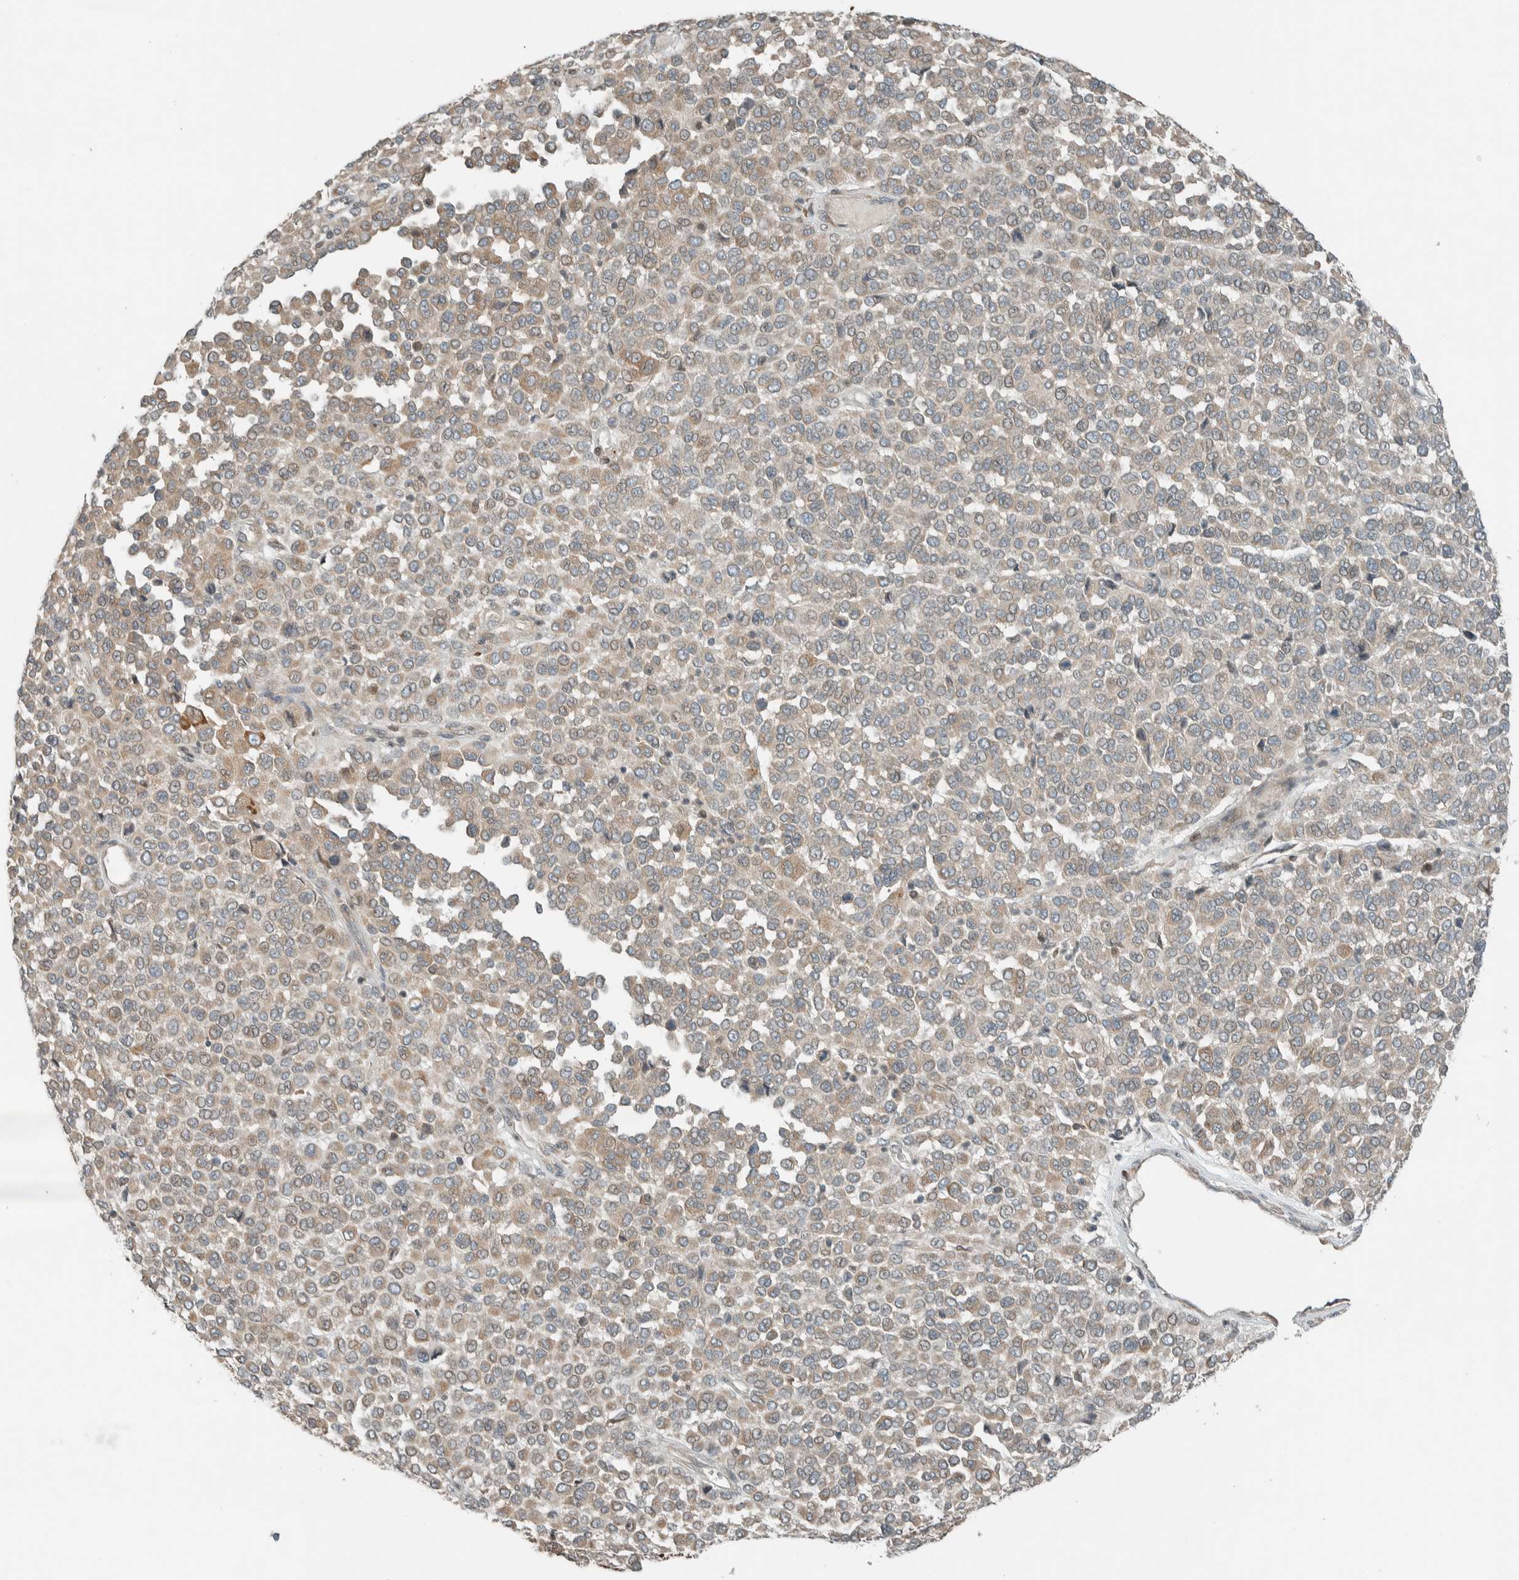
{"staining": {"intensity": "weak", "quantity": "25%-75%", "location": "cytoplasmic/membranous"}, "tissue": "melanoma", "cell_type": "Tumor cells", "image_type": "cancer", "snomed": [{"axis": "morphology", "description": "Malignant melanoma, Metastatic site"}, {"axis": "topography", "description": "Pancreas"}], "caption": "Melanoma stained with IHC displays weak cytoplasmic/membranous positivity in approximately 25%-75% of tumor cells.", "gene": "SEL1L", "patient": {"sex": "female", "age": 30}}